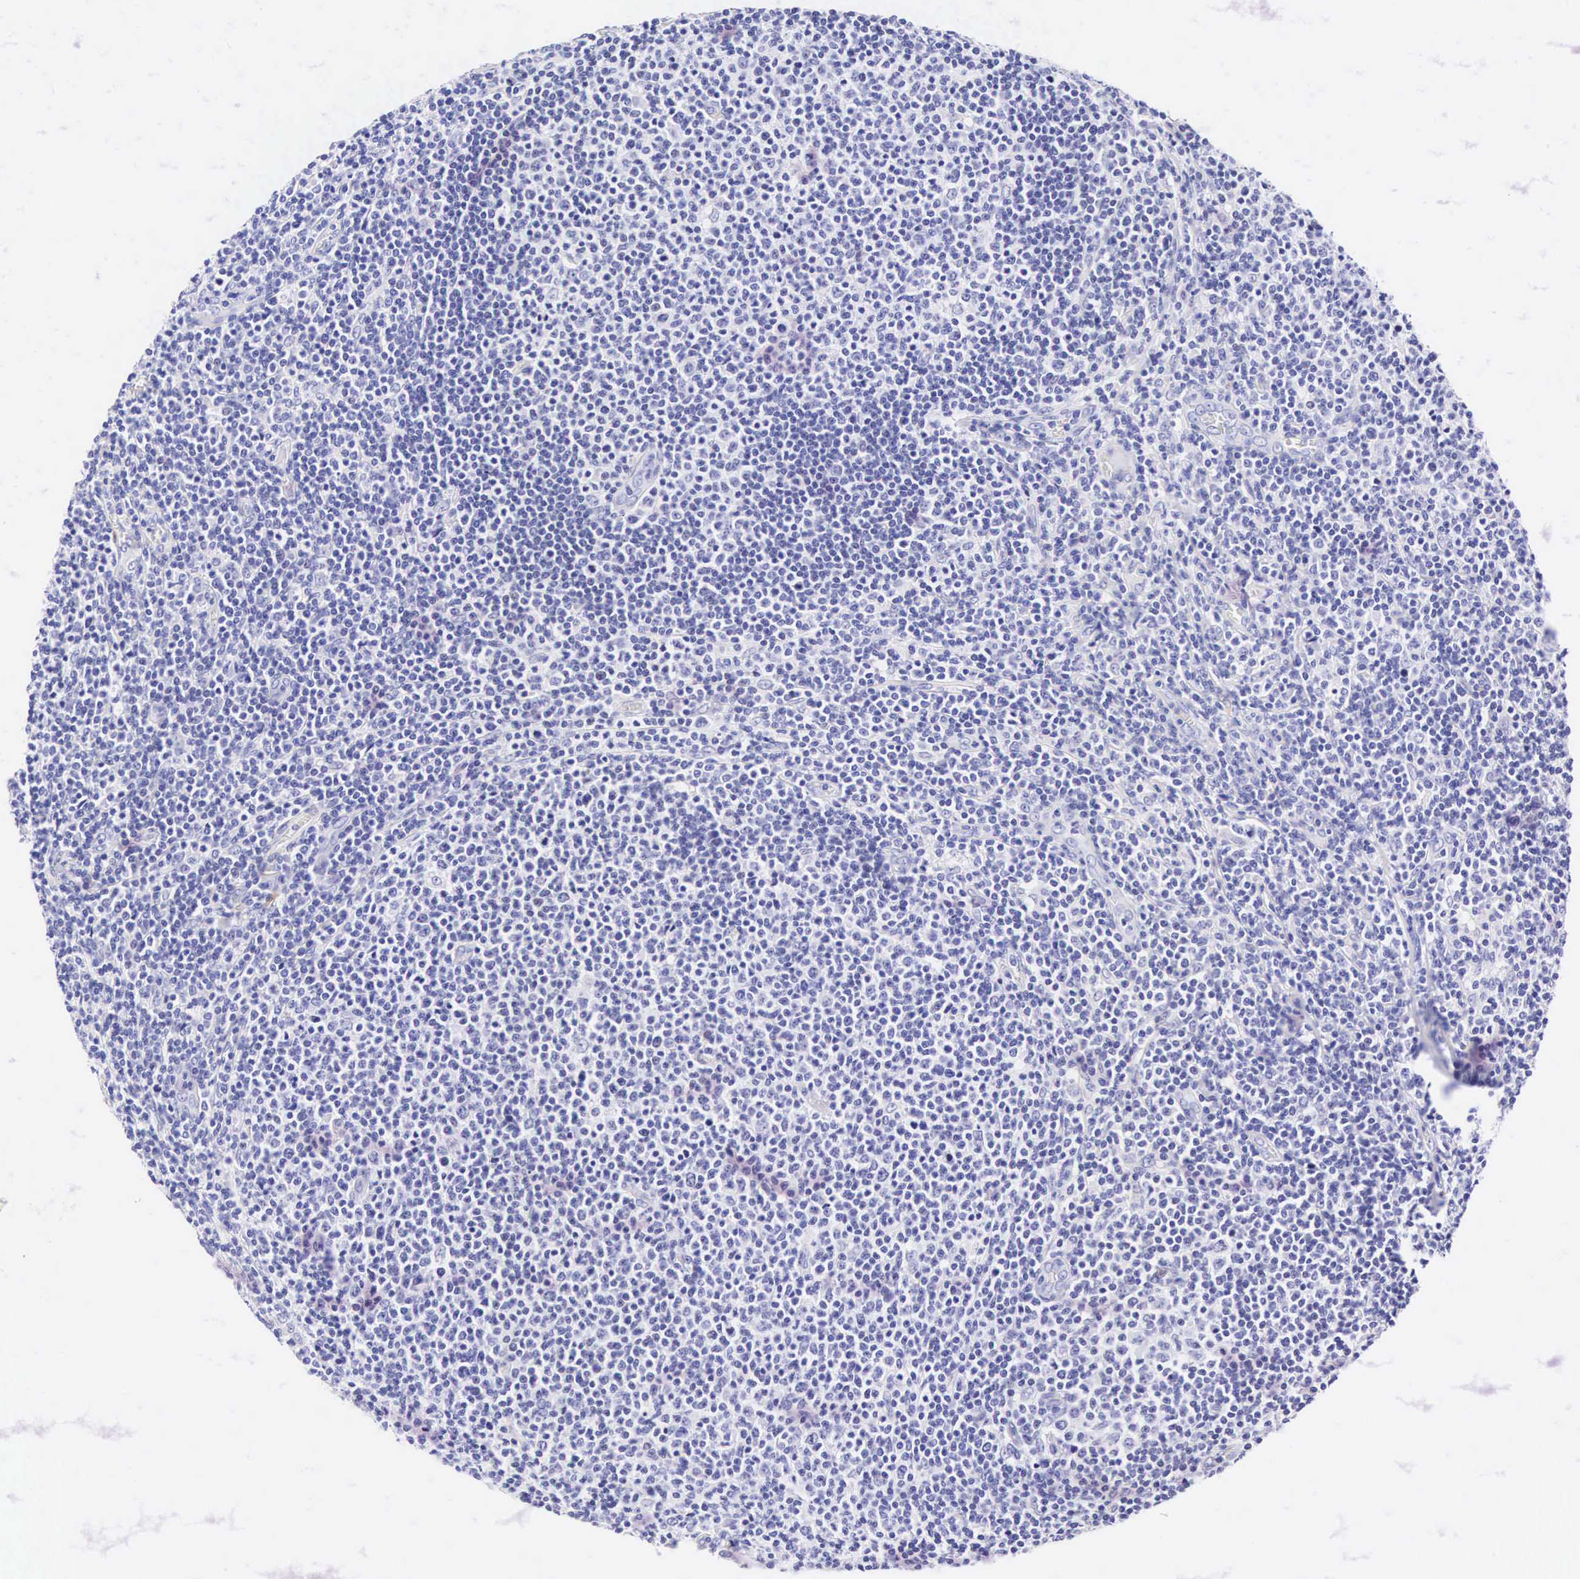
{"staining": {"intensity": "negative", "quantity": "none", "location": "none"}, "tissue": "lymphoma", "cell_type": "Tumor cells", "image_type": "cancer", "snomed": [{"axis": "morphology", "description": "Malignant lymphoma, non-Hodgkin's type, Low grade"}, {"axis": "topography", "description": "Lymph node"}], "caption": "Tumor cells are negative for brown protein staining in lymphoma. (Immunohistochemistry (ihc), brightfield microscopy, high magnification).", "gene": "CNN1", "patient": {"sex": "male", "age": 74}}